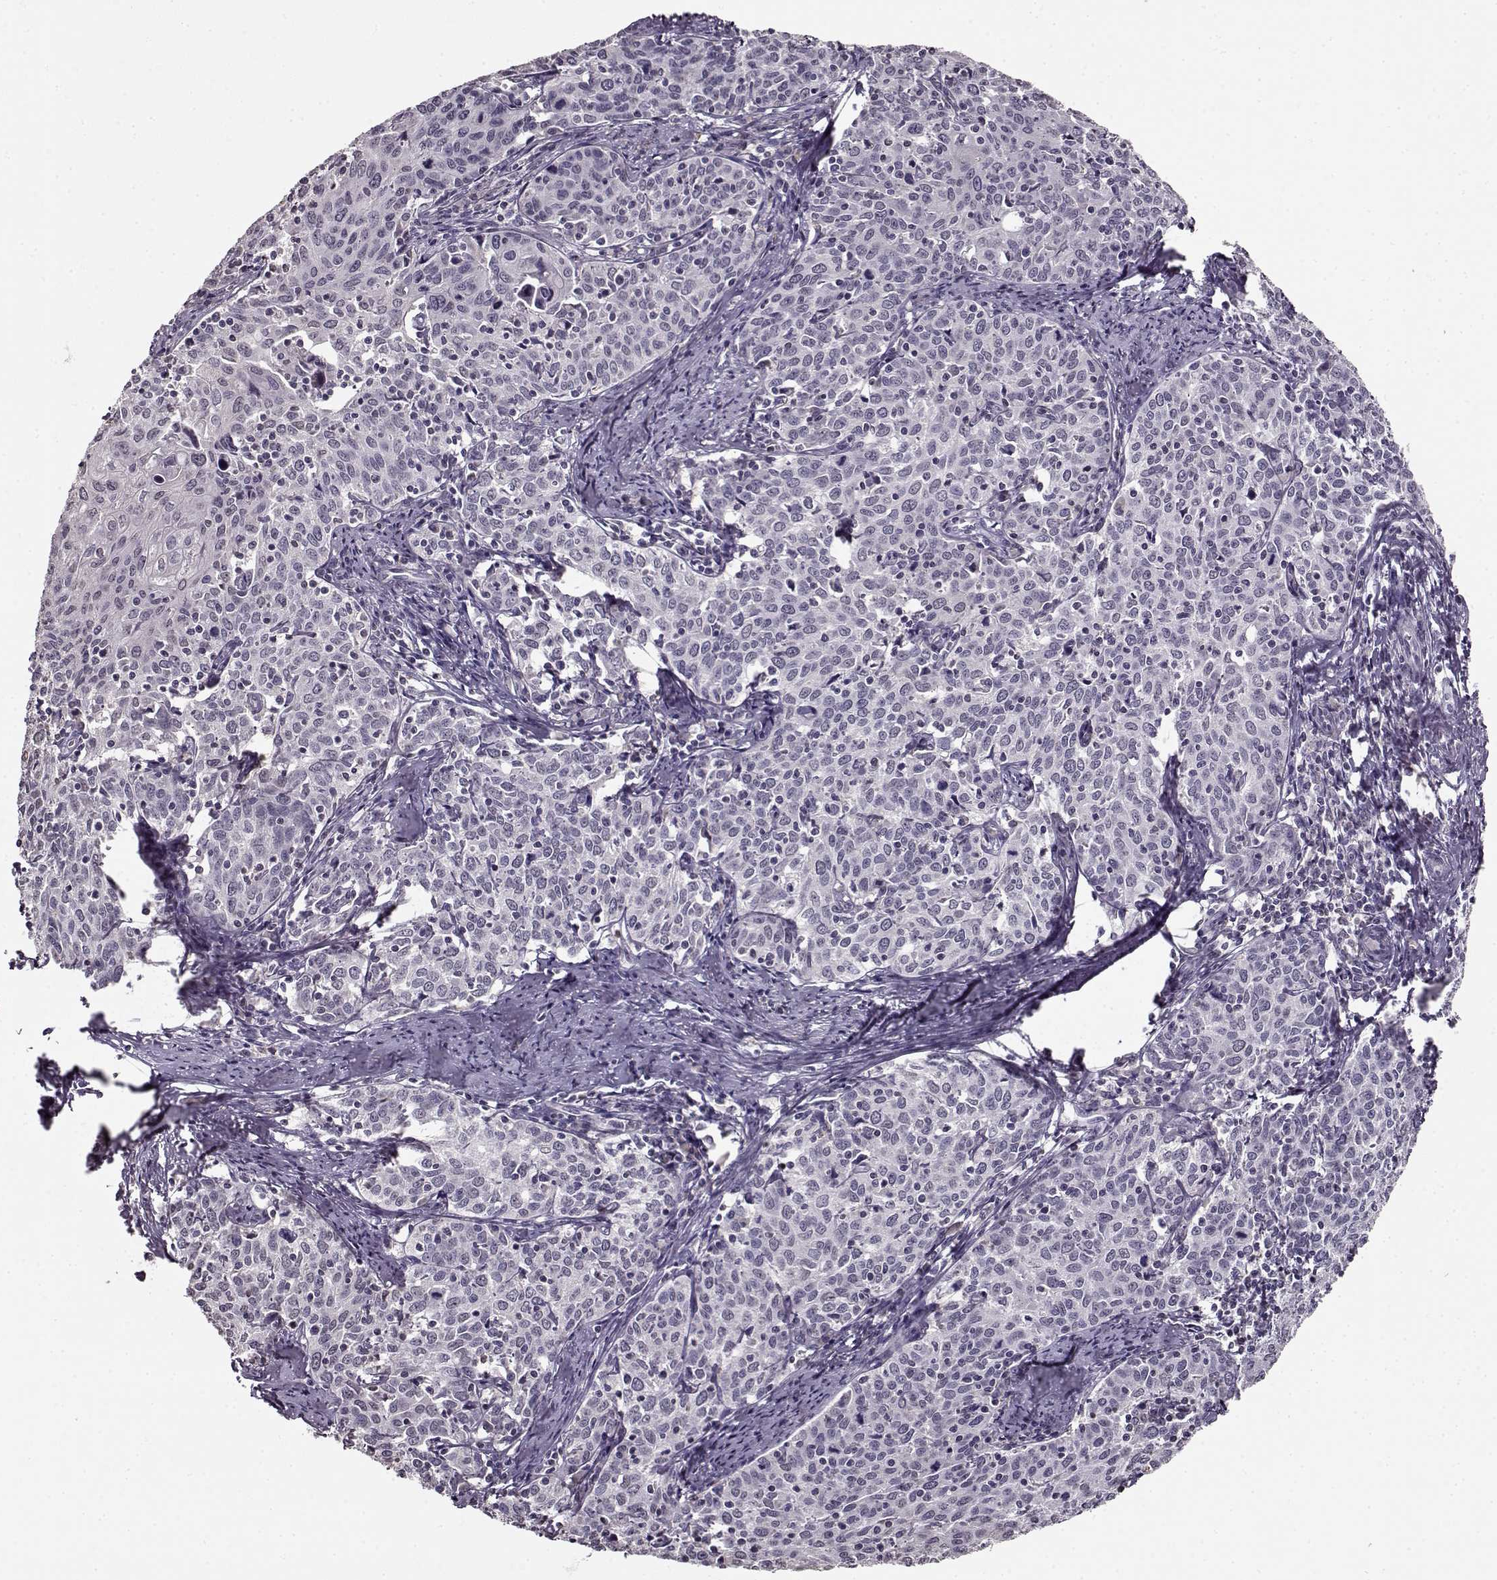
{"staining": {"intensity": "negative", "quantity": "none", "location": "none"}, "tissue": "cervical cancer", "cell_type": "Tumor cells", "image_type": "cancer", "snomed": [{"axis": "morphology", "description": "Squamous cell carcinoma, NOS"}, {"axis": "topography", "description": "Cervix"}], "caption": "The immunohistochemistry photomicrograph has no significant staining in tumor cells of squamous cell carcinoma (cervical) tissue. Nuclei are stained in blue.", "gene": "RP1L1", "patient": {"sex": "female", "age": 62}}